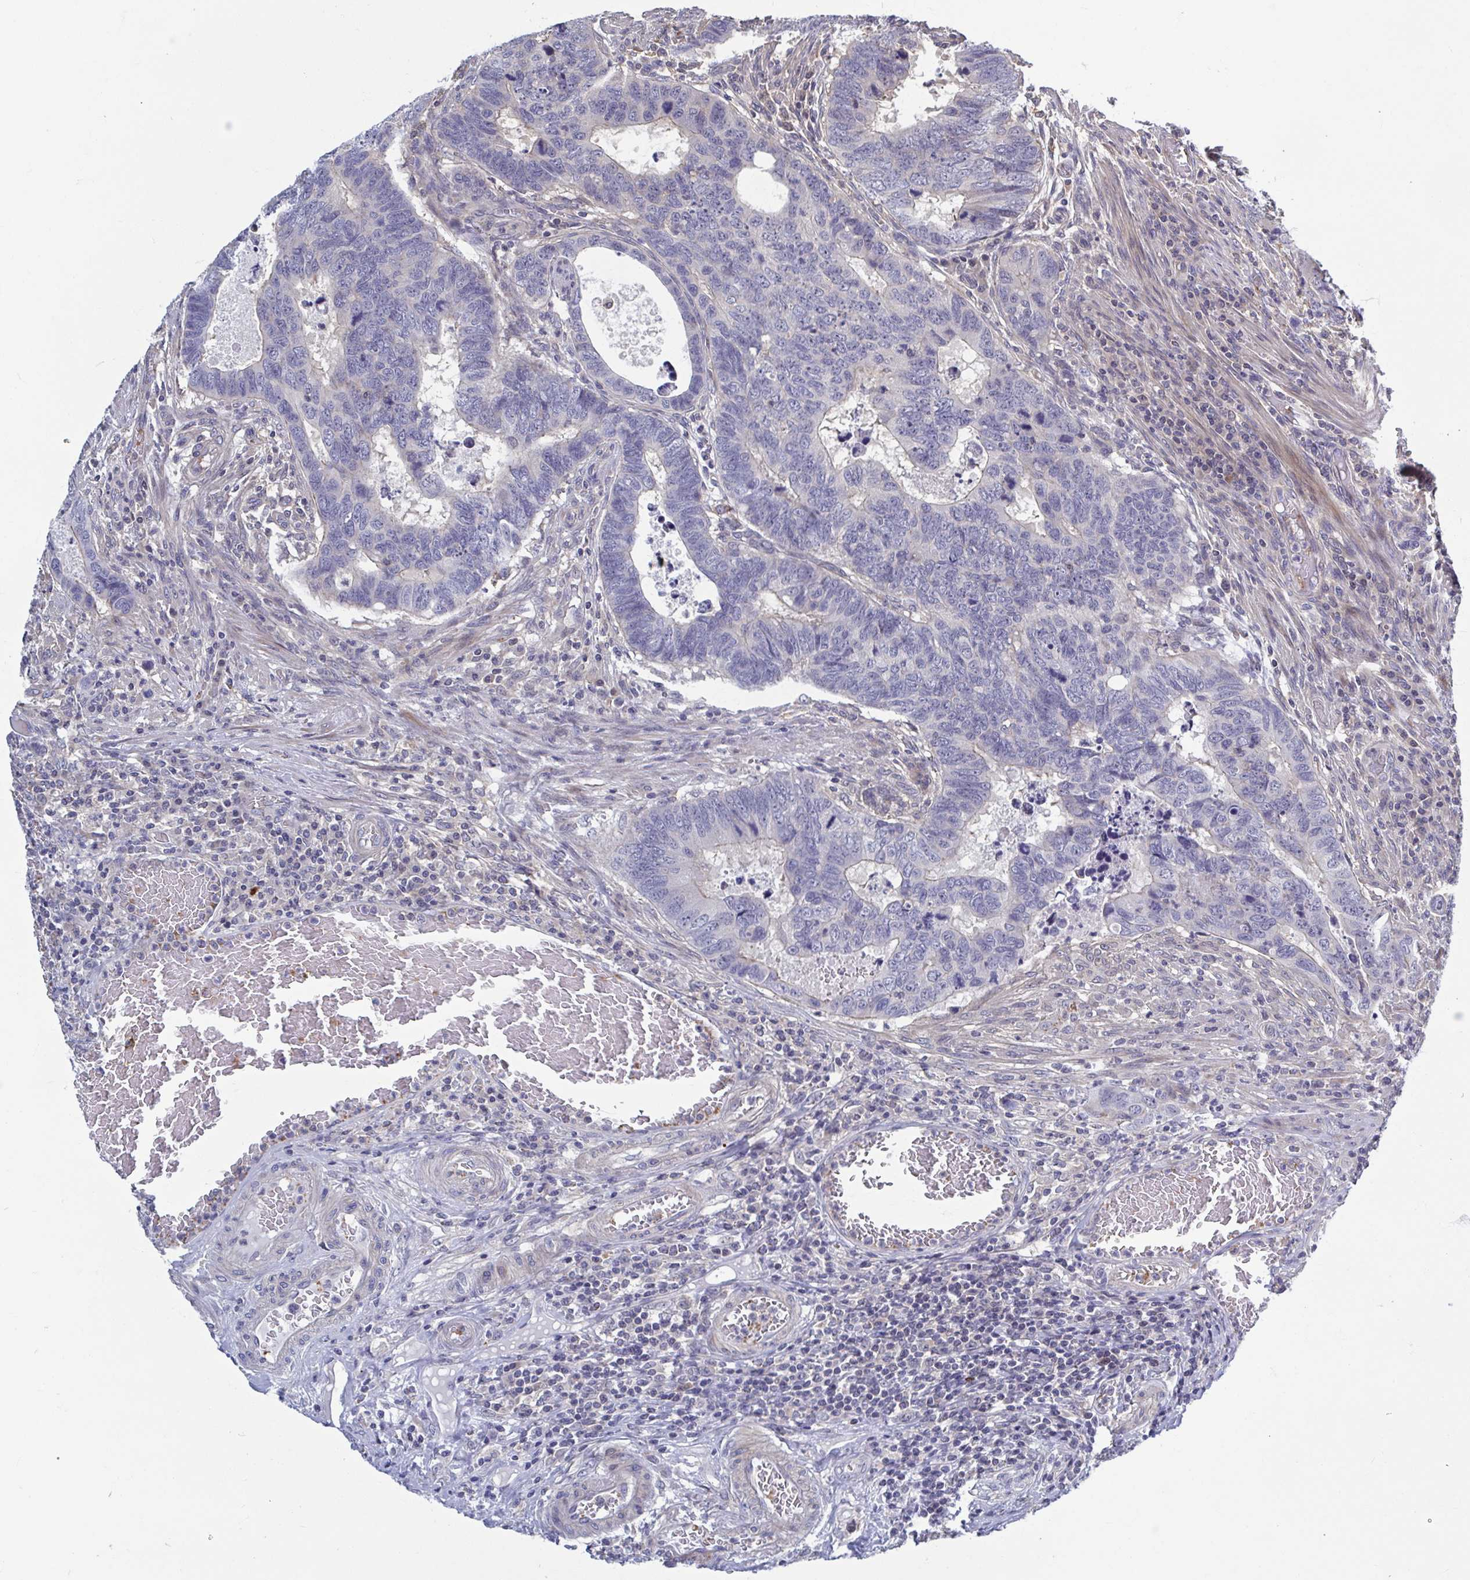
{"staining": {"intensity": "negative", "quantity": "none", "location": "none"}, "tissue": "colorectal cancer", "cell_type": "Tumor cells", "image_type": "cancer", "snomed": [{"axis": "morphology", "description": "Adenocarcinoma, NOS"}, {"axis": "topography", "description": "Colon"}], "caption": "The image shows no significant positivity in tumor cells of colorectal cancer (adenocarcinoma).", "gene": "LRRC38", "patient": {"sex": "male", "age": 62}}